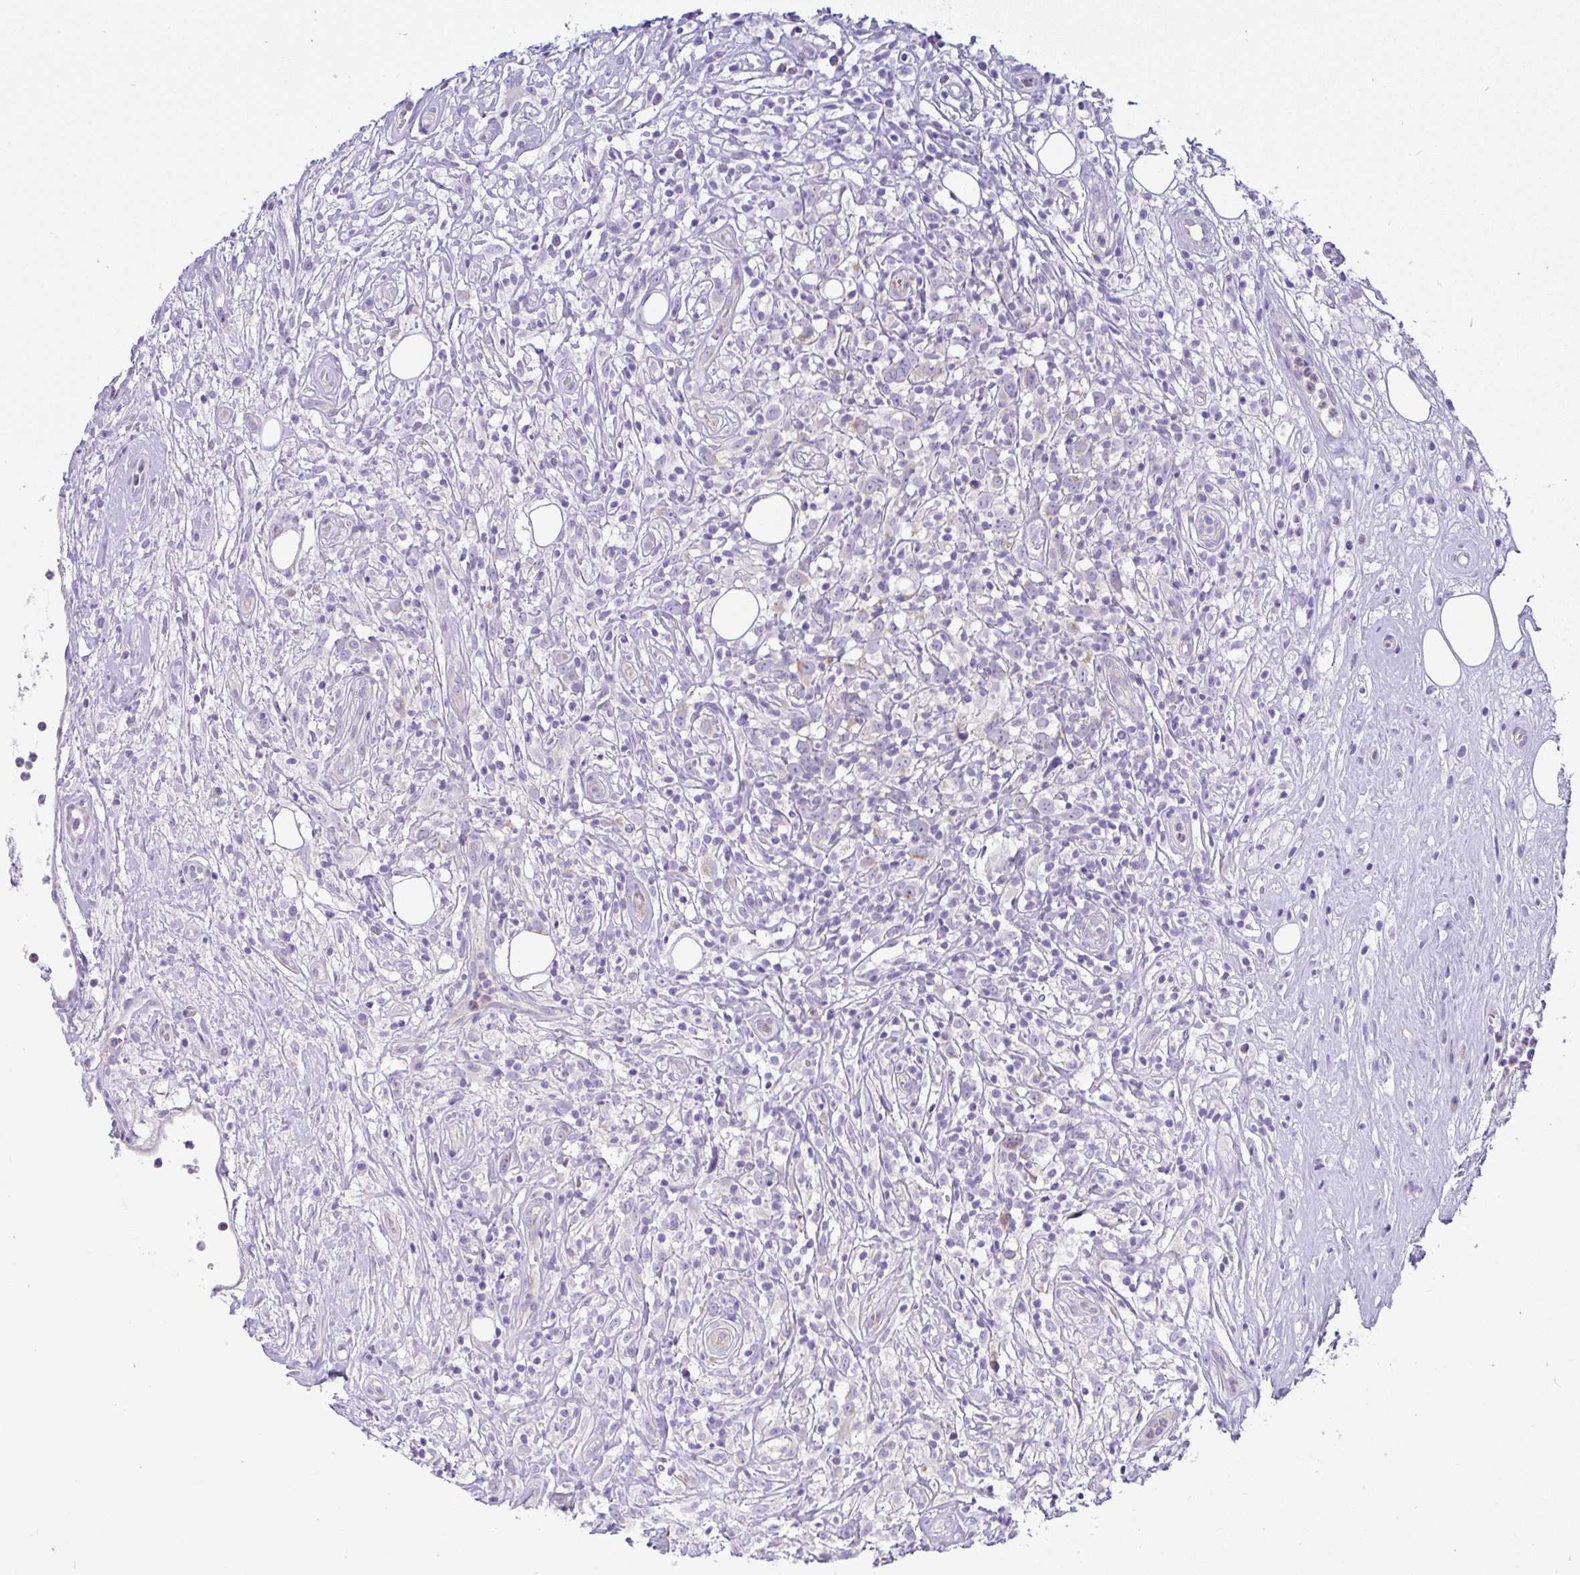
{"staining": {"intensity": "weak", "quantity": "<25%", "location": "cytoplasmic/membranous"}, "tissue": "lymphoma", "cell_type": "Tumor cells", "image_type": "cancer", "snomed": [{"axis": "morphology", "description": "Hodgkin's disease, NOS"}, {"axis": "topography", "description": "No Tissue"}], "caption": "Tumor cells are negative for protein expression in human lymphoma.", "gene": "FAM177A1", "patient": {"sex": "female", "age": 21}}